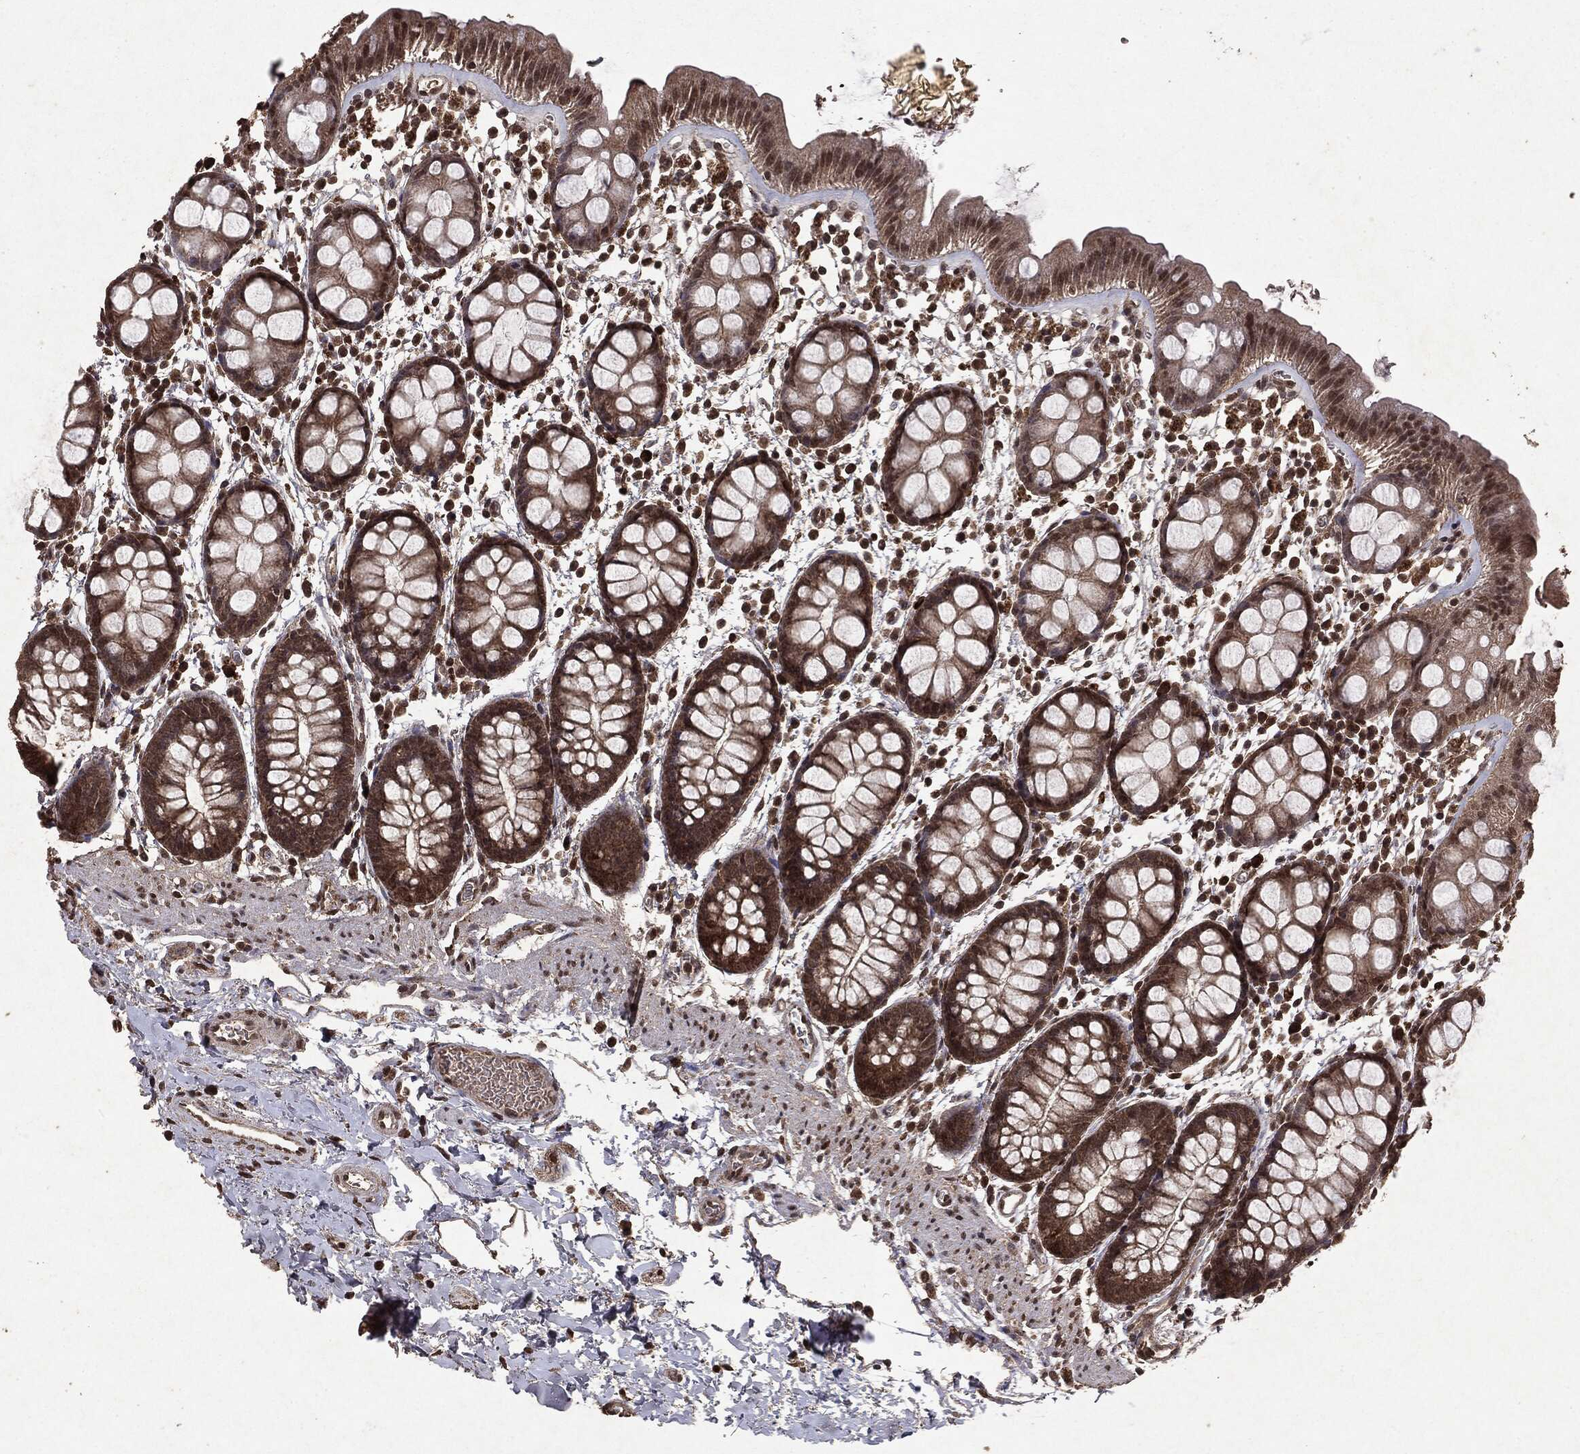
{"staining": {"intensity": "moderate", "quantity": ">75%", "location": "cytoplasmic/membranous,nuclear"}, "tissue": "rectum", "cell_type": "Glandular cells", "image_type": "normal", "snomed": [{"axis": "morphology", "description": "Normal tissue, NOS"}, {"axis": "topography", "description": "Rectum"}], "caption": "Rectum stained for a protein reveals moderate cytoplasmic/membranous,nuclear positivity in glandular cells.", "gene": "PEBP1", "patient": {"sex": "male", "age": 57}}